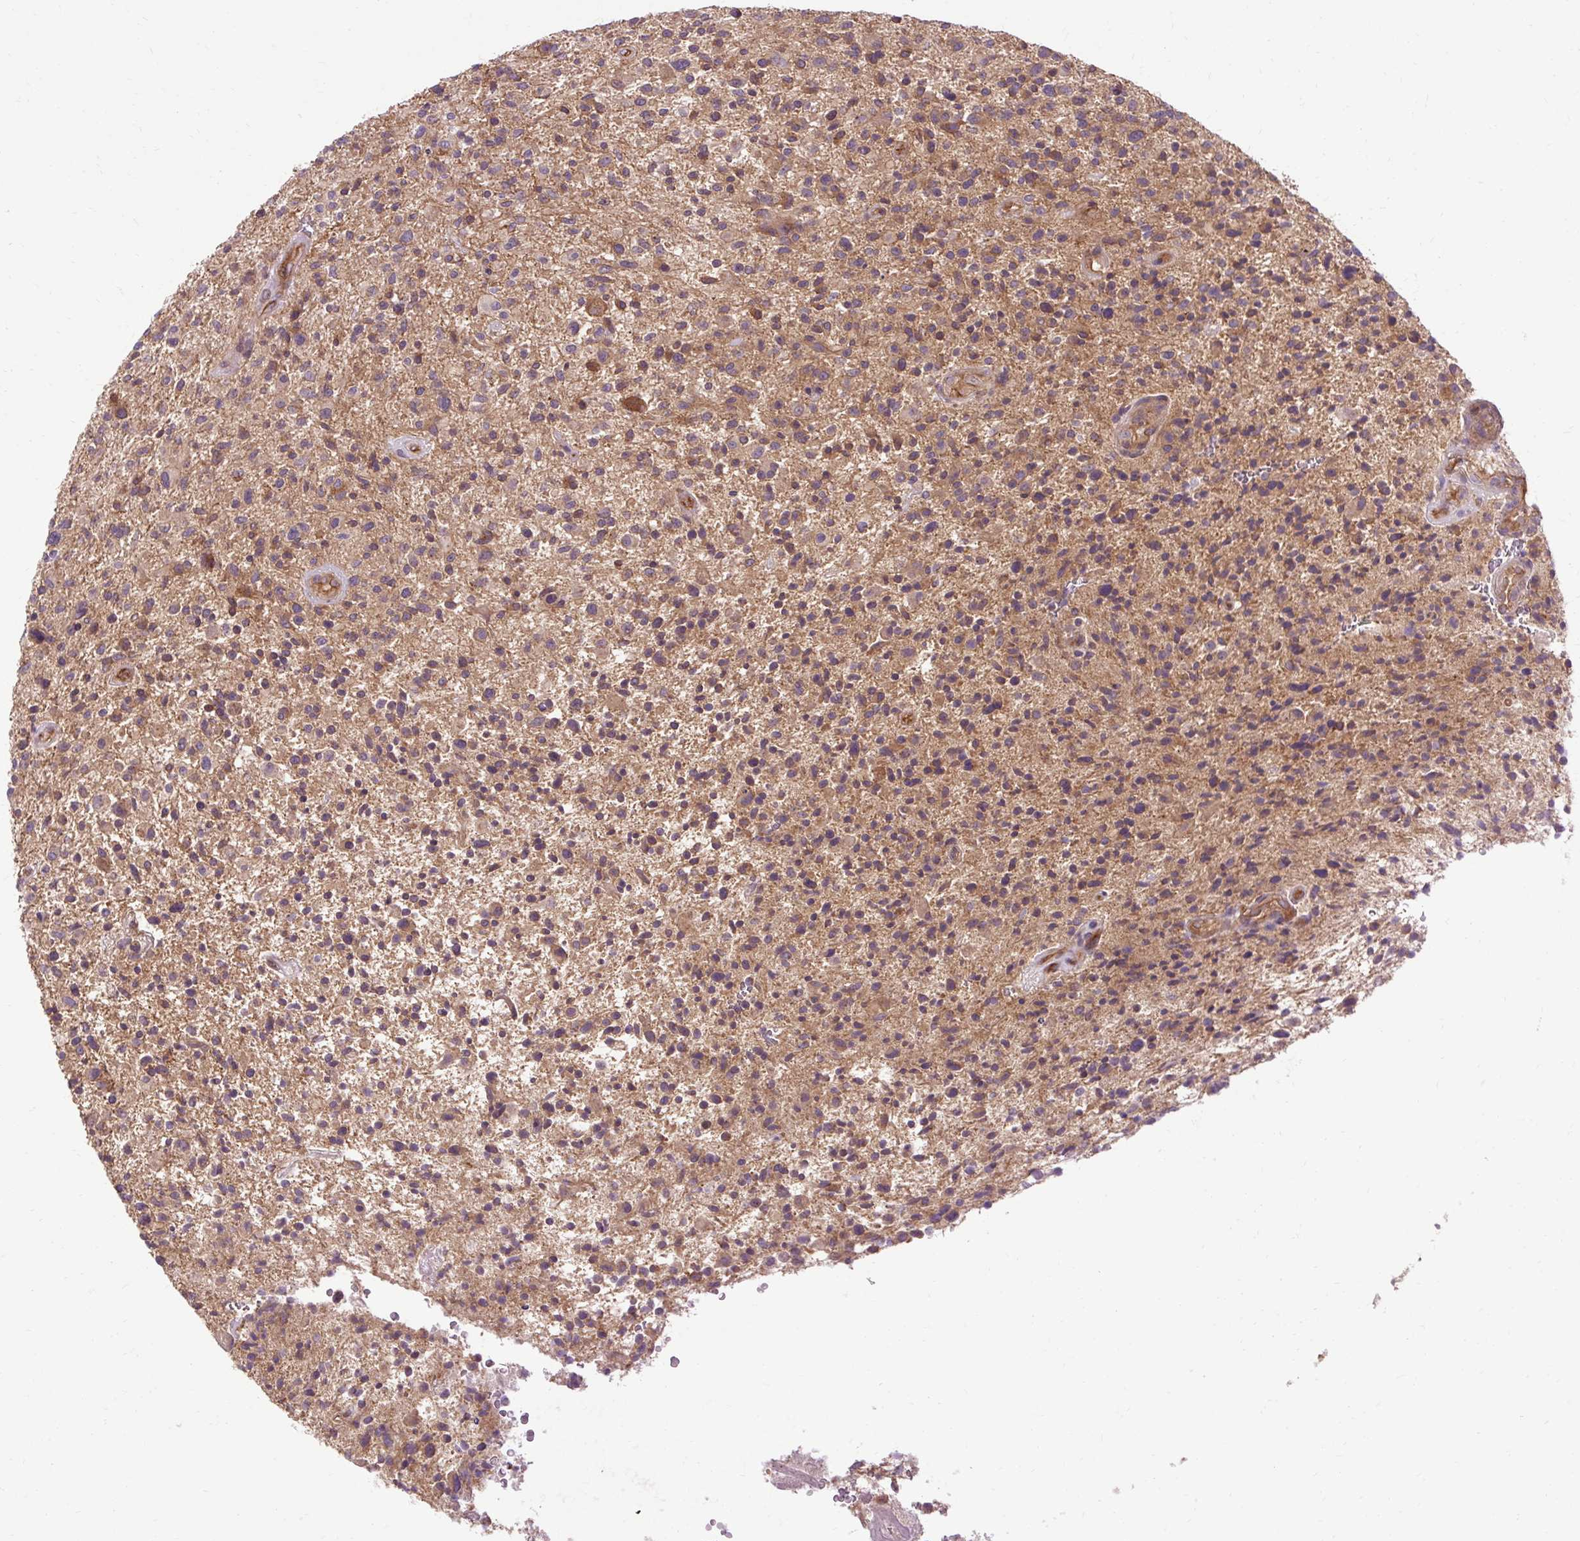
{"staining": {"intensity": "moderate", "quantity": "25%-75%", "location": "cytoplasmic/membranous"}, "tissue": "glioma", "cell_type": "Tumor cells", "image_type": "cancer", "snomed": [{"axis": "morphology", "description": "Glioma, malignant, High grade"}, {"axis": "topography", "description": "Brain"}], "caption": "Malignant high-grade glioma stained for a protein (brown) shows moderate cytoplasmic/membranous positive expression in approximately 25%-75% of tumor cells.", "gene": "CCDC93", "patient": {"sex": "male", "age": 47}}